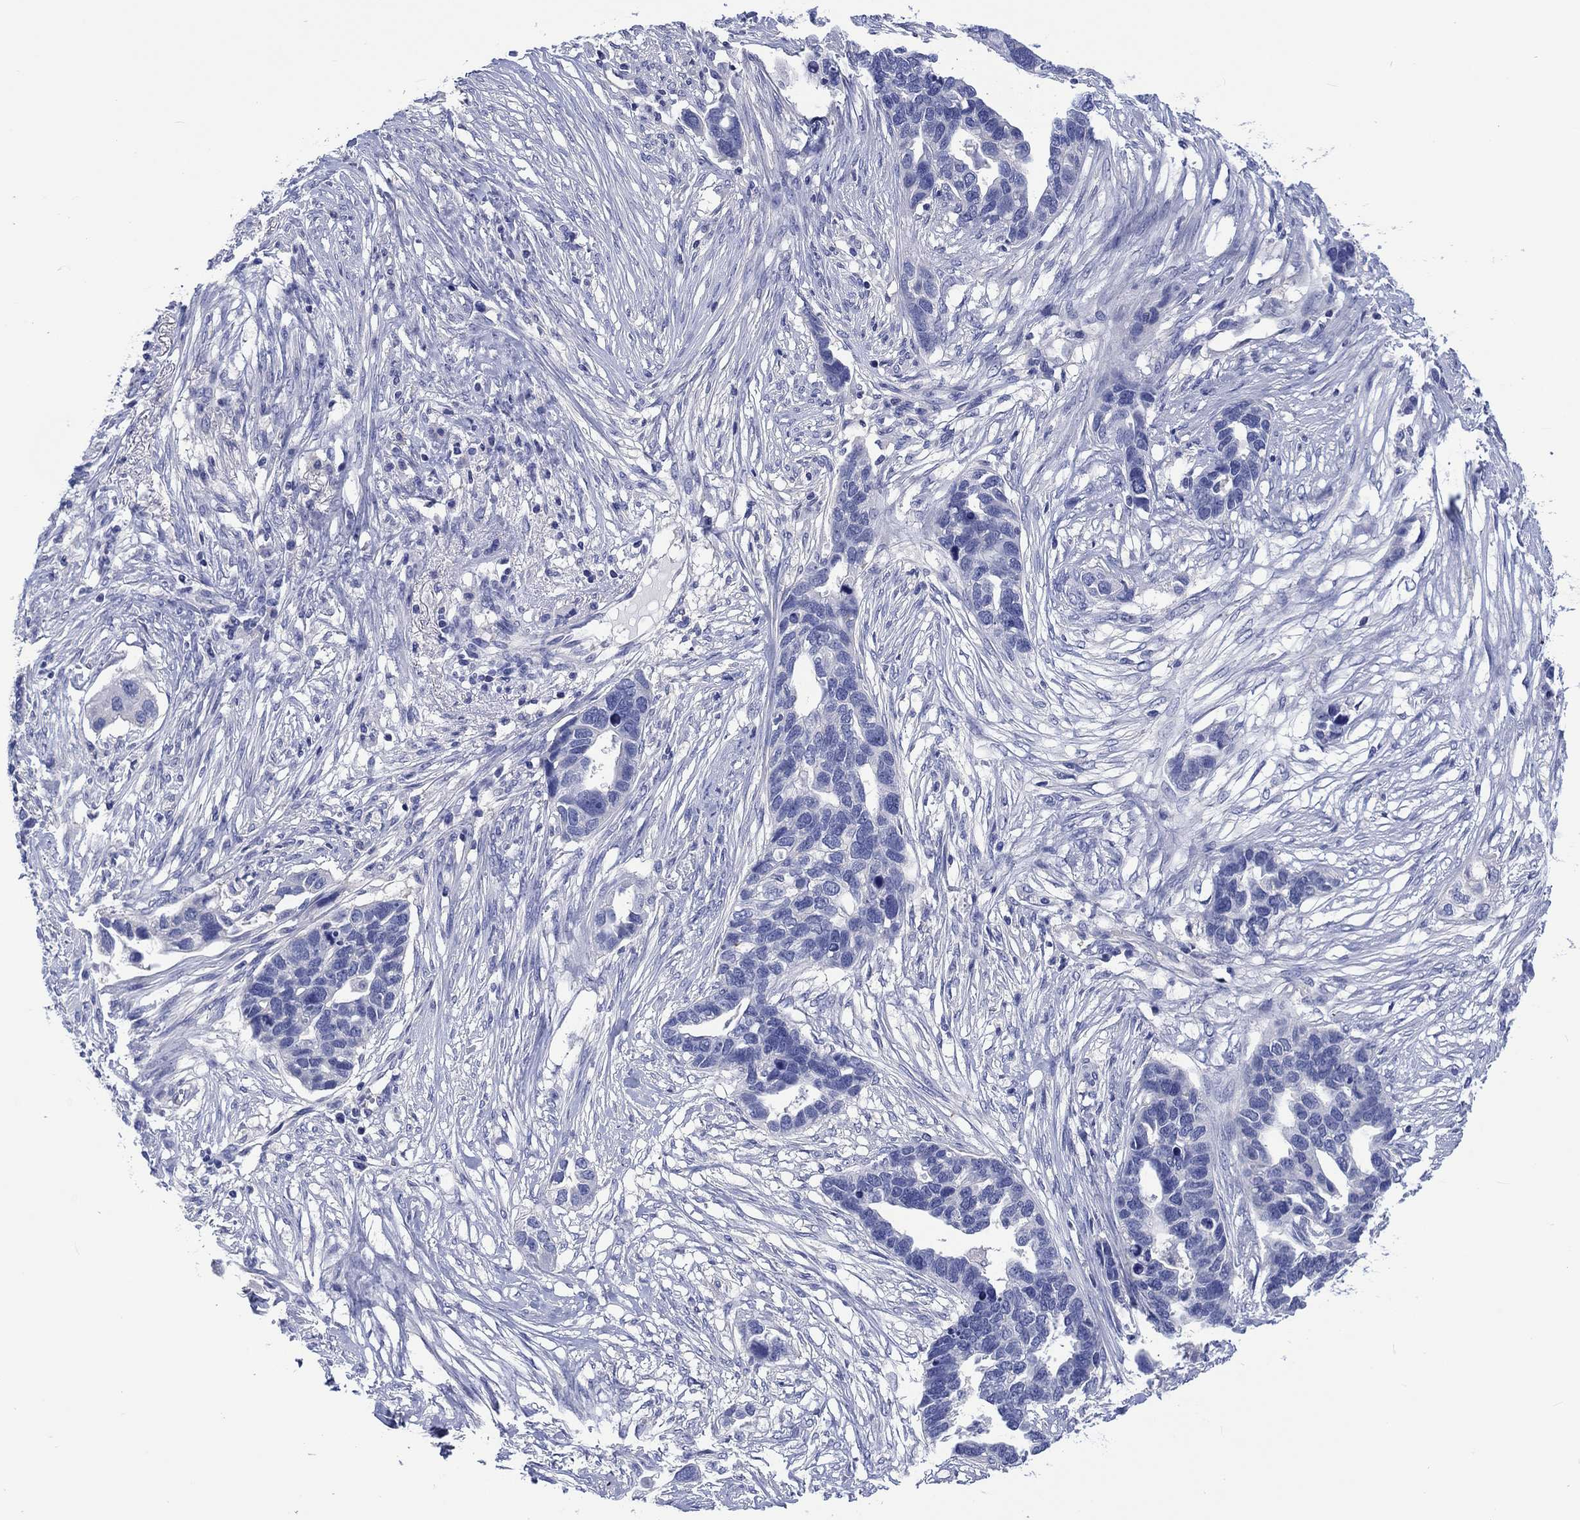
{"staining": {"intensity": "negative", "quantity": "none", "location": "none"}, "tissue": "ovarian cancer", "cell_type": "Tumor cells", "image_type": "cancer", "snomed": [{"axis": "morphology", "description": "Cystadenocarcinoma, serous, NOS"}, {"axis": "topography", "description": "Ovary"}], "caption": "This photomicrograph is of ovarian cancer stained with immunohistochemistry (IHC) to label a protein in brown with the nuclei are counter-stained blue. There is no expression in tumor cells.", "gene": "TOMM20L", "patient": {"sex": "female", "age": 54}}